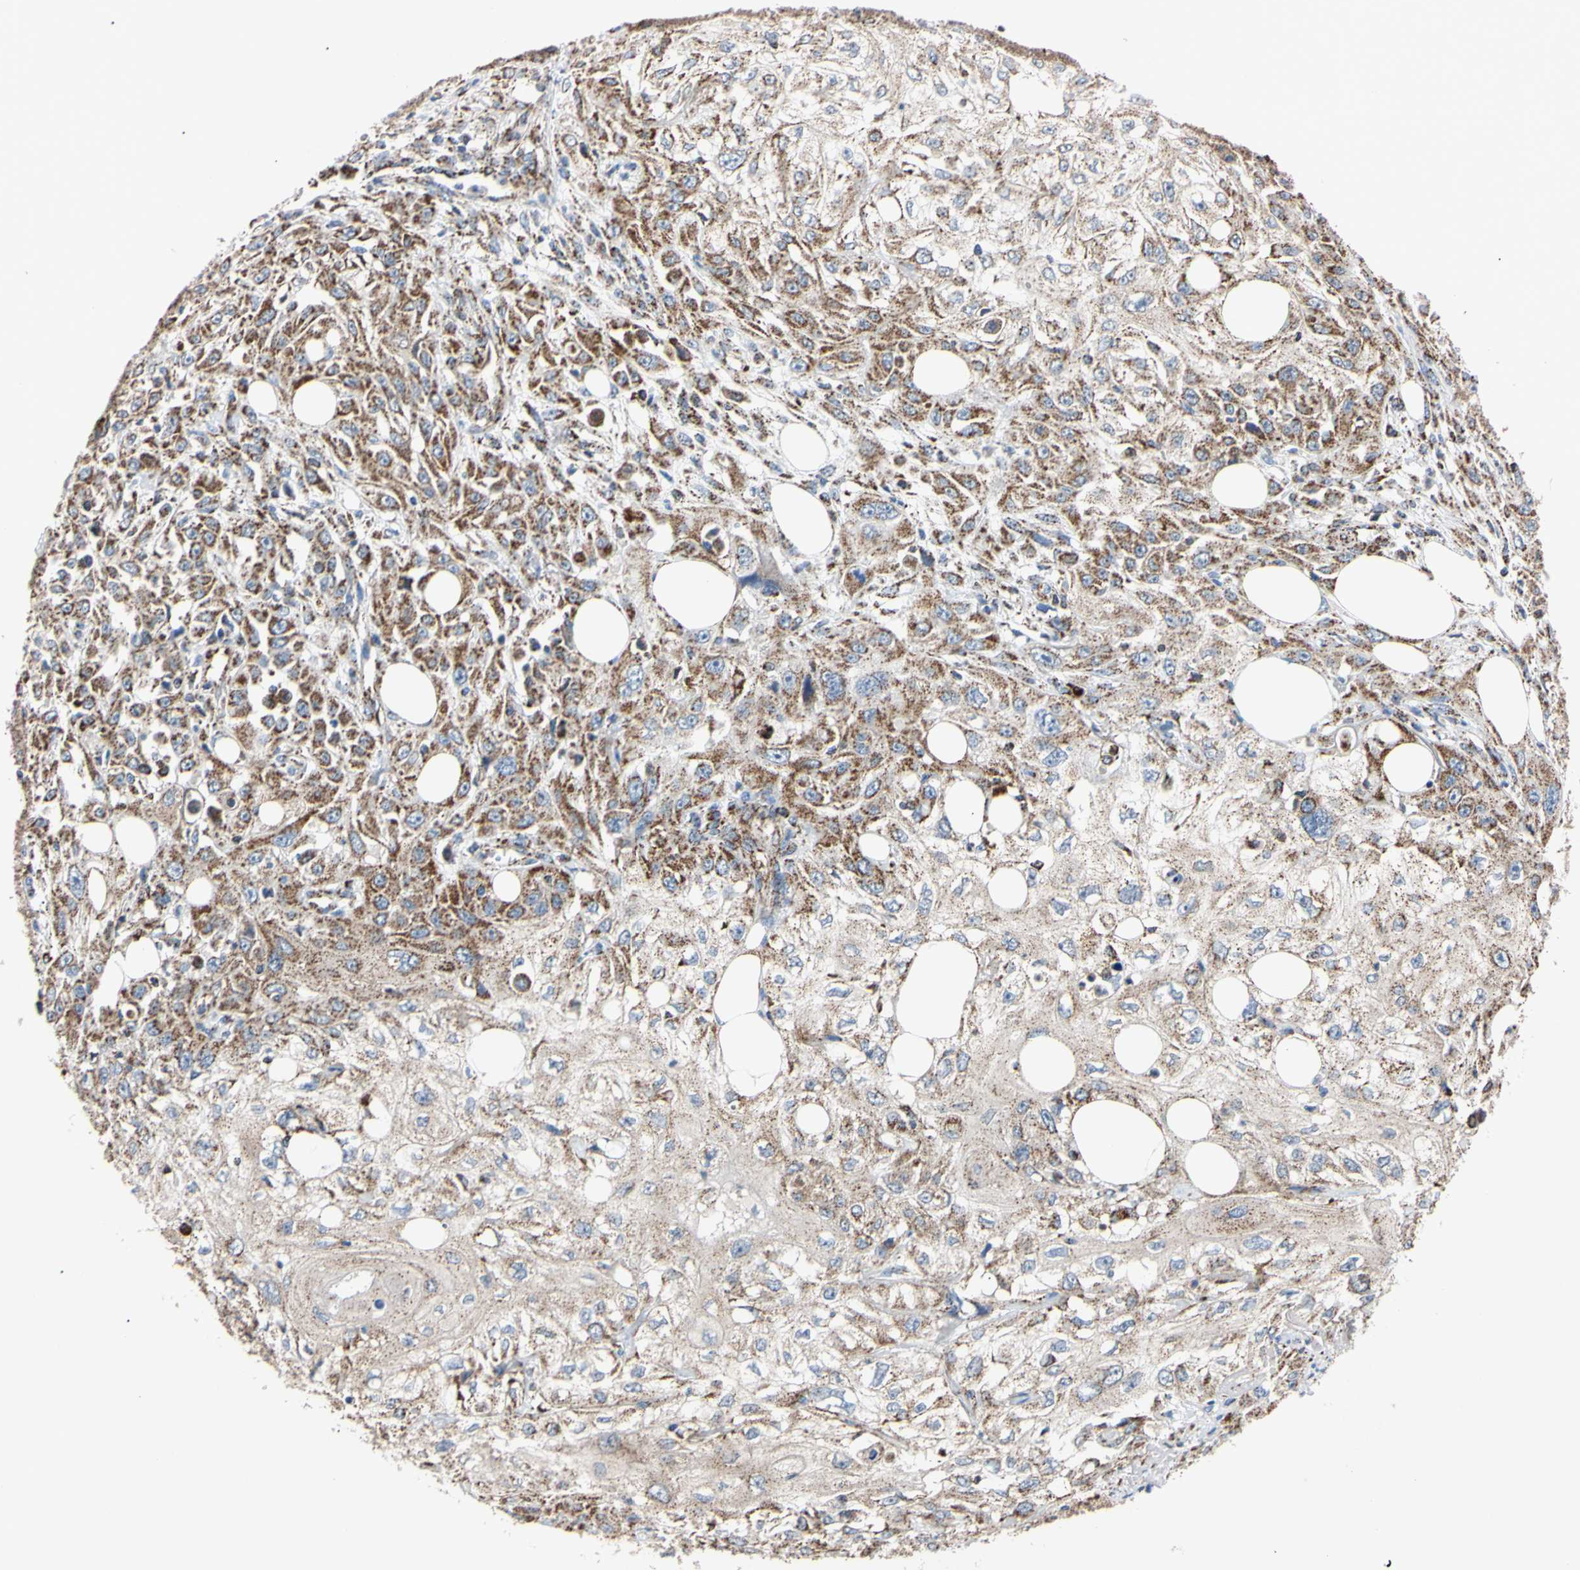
{"staining": {"intensity": "strong", "quantity": ">75%", "location": "cytoplasmic/membranous"}, "tissue": "skin cancer", "cell_type": "Tumor cells", "image_type": "cancer", "snomed": [{"axis": "morphology", "description": "Squamous cell carcinoma, NOS"}, {"axis": "topography", "description": "Skin"}], "caption": "An immunohistochemistry histopathology image of neoplastic tissue is shown. Protein staining in brown highlights strong cytoplasmic/membranous positivity in skin squamous cell carcinoma within tumor cells. The protein of interest is stained brown, and the nuclei are stained in blue (DAB (3,3'-diaminobenzidine) IHC with brightfield microscopy, high magnification).", "gene": "CLPP", "patient": {"sex": "male", "age": 75}}